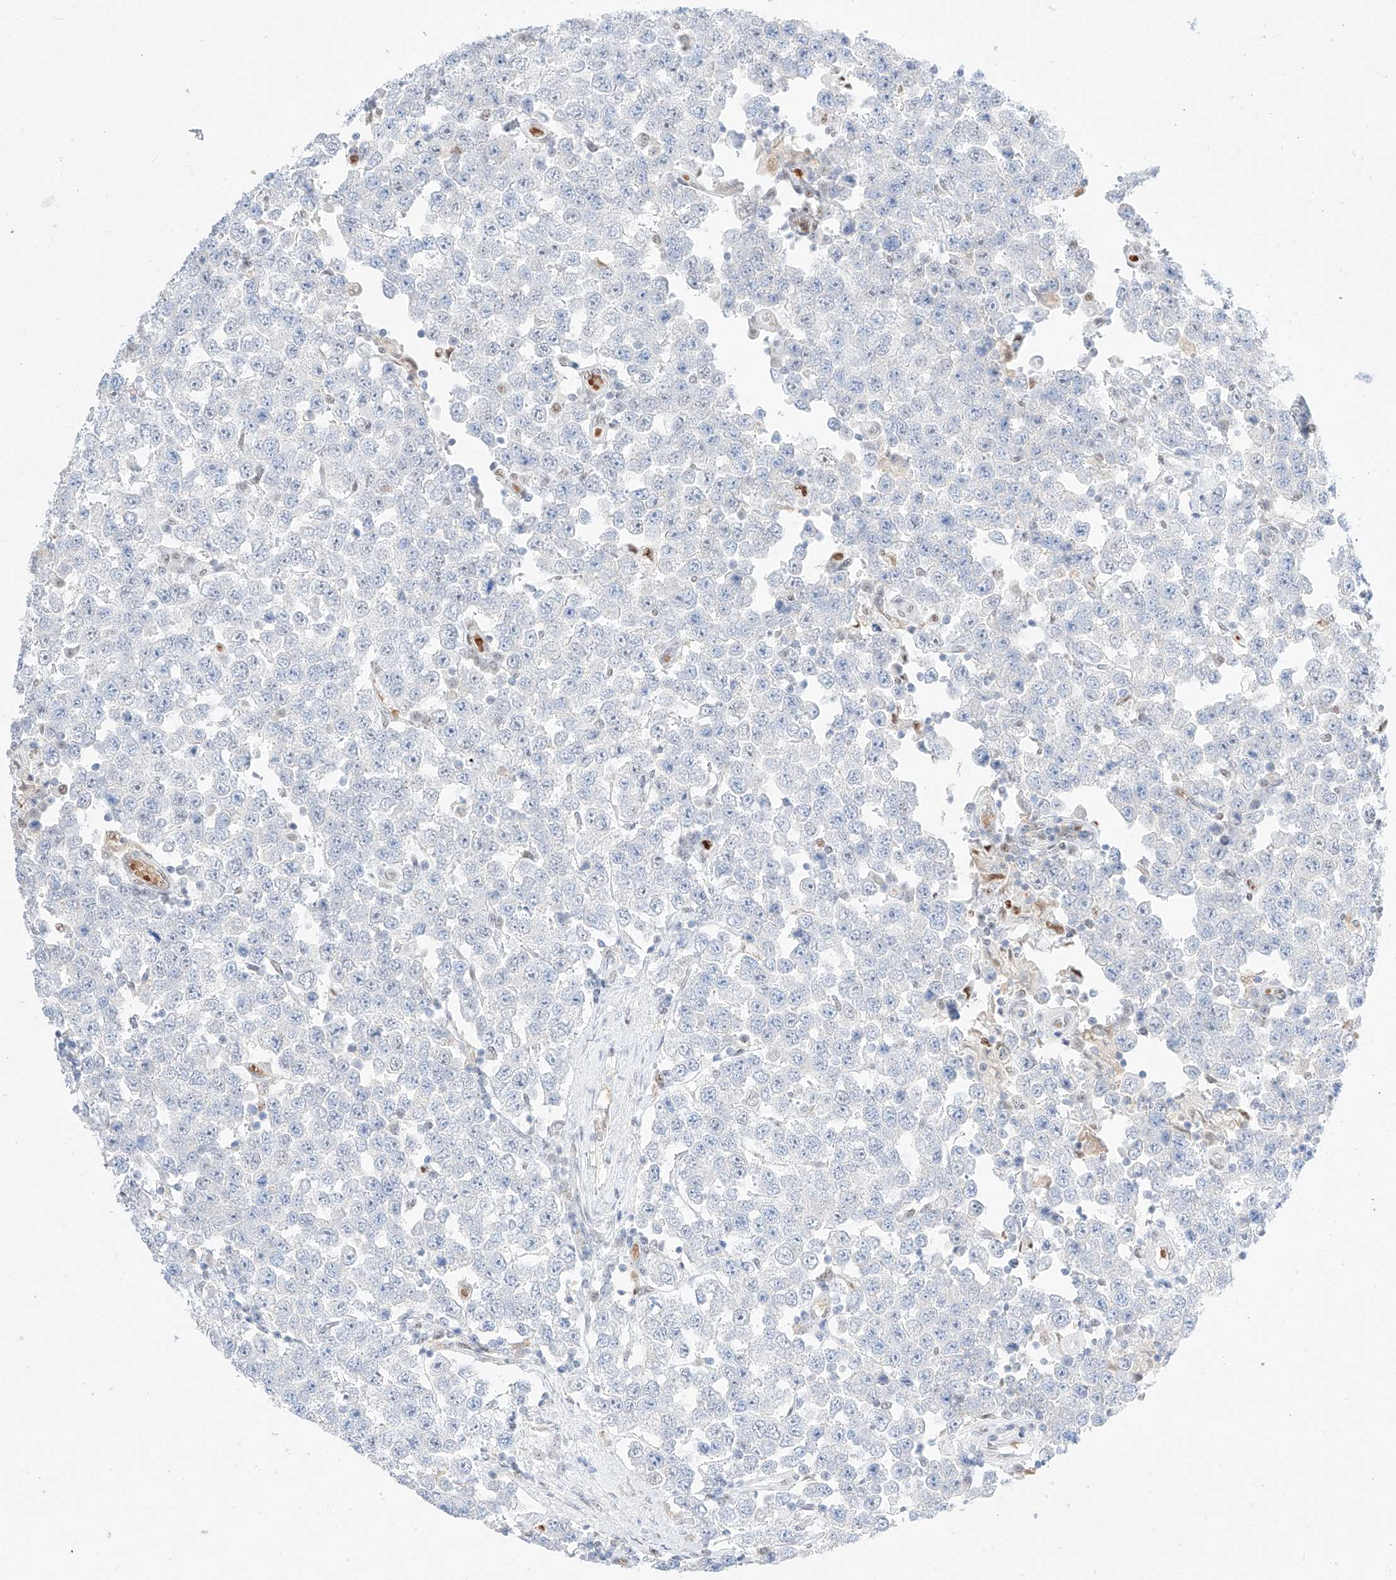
{"staining": {"intensity": "negative", "quantity": "none", "location": "none"}, "tissue": "testis cancer", "cell_type": "Tumor cells", "image_type": "cancer", "snomed": [{"axis": "morphology", "description": "Seminoma, NOS"}, {"axis": "topography", "description": "Testis"}], "caption": "Immunohistochemistry photomicrograph of neoplastic tissue: human testis cancer (seminoma) stained with DAB shows no significant protein staining in tumor cells. (Brightfield microscopy of DAB (3,3'-diaminobenzidine) IHC at high magnification).", "gene": "APIP", "patient": {"sex": "male", "age": 28}}